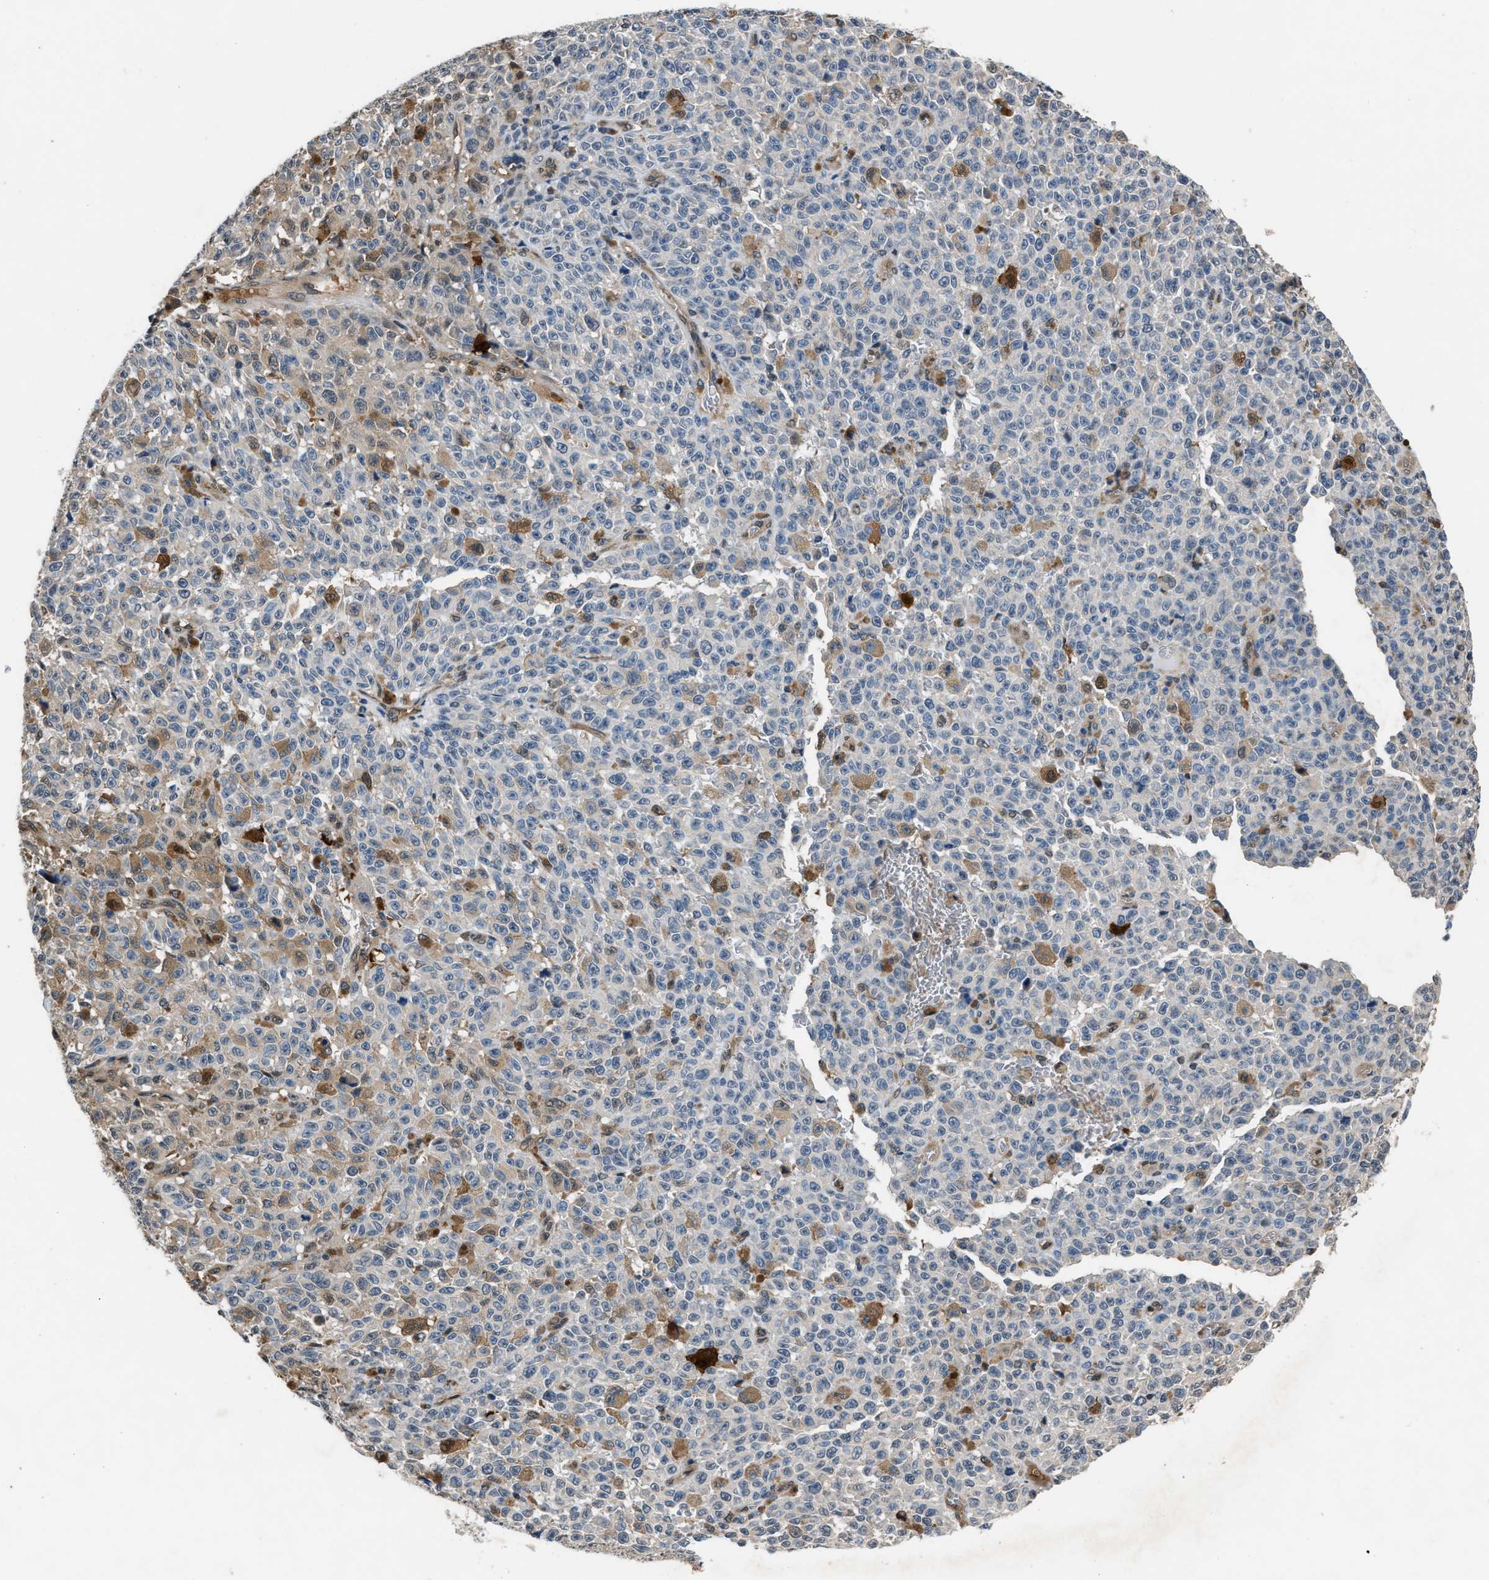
{"staining": {"intensity": "moderate", "quantity": "<25%", "location": "cytoplasmic/membranous,nuclear"}, "tissue": "melanoma", "cell_type": "Tumor cells", "image_type": "cancer", "snomed": [{"axis": "morphology", "description": "Malignant melanoma, NOS"}, {"axis": "topography", "description": "Skin"}], "caption": "Immunohistochemical staining of human malignant melanoma displays low levels of moderate cytoplasmic/membranous and nuclear expression in approximately <25% of tumor cells.", "gene": "TP53I3", "patient": {"sex": "female", "age": 82}}